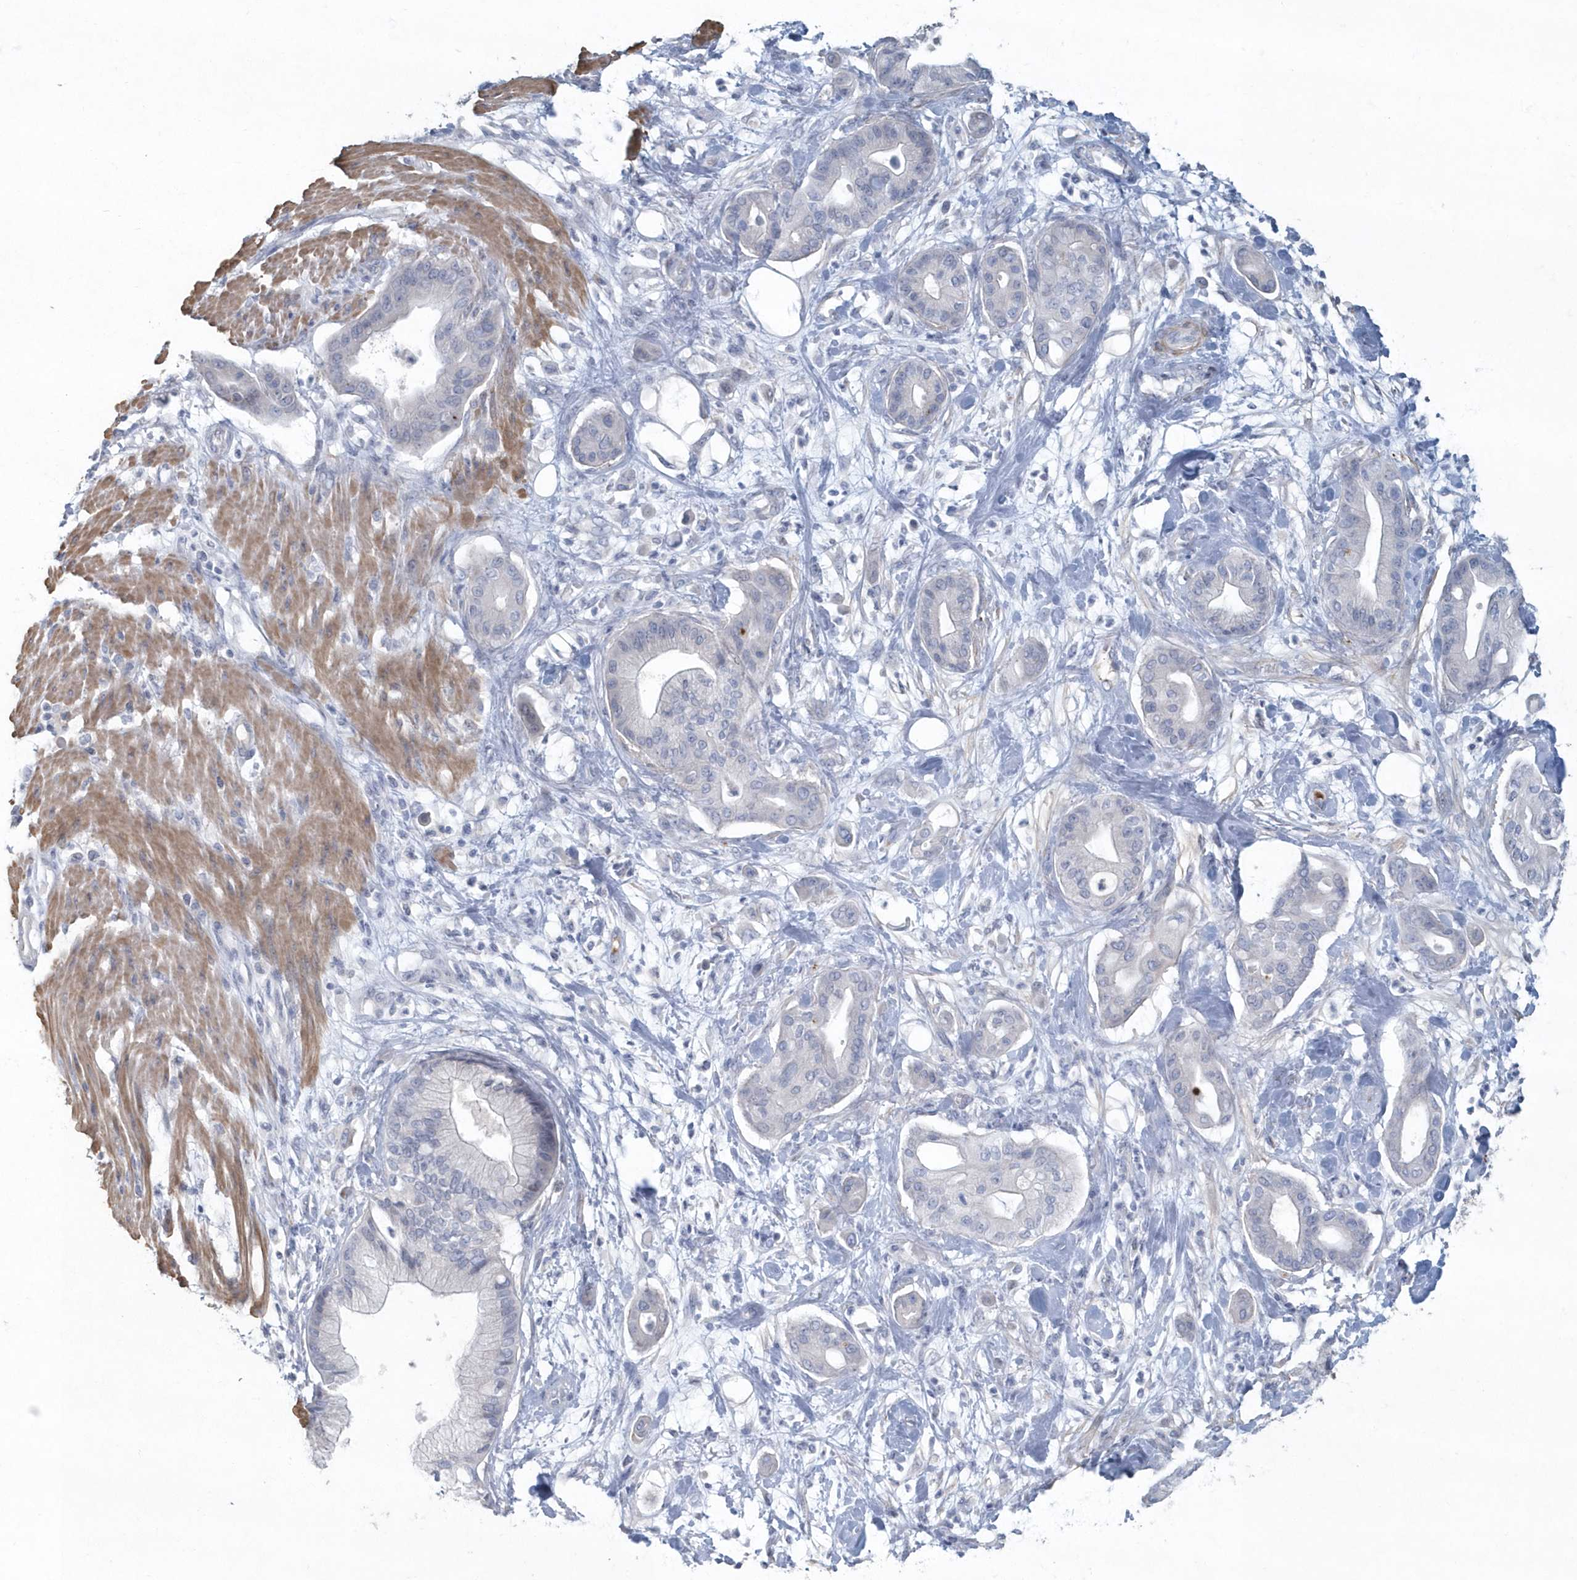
{"staining": {"intensity": "negative", "quantity": "none", "location": "none"}, "tissue": "pancreatic cancer", "cell_type": "Tumor cells", "image_type": "cancer", "snomed": [{"axis": "morphology", "description": "Adenocarcinoma, NOS"}, {"axis": "morphology", "description": "Adenocarcinoma, metastatic, NOS"}, {"axis": "topography", "description": "Lymph node"}, {"axis": "topography", "description": "Pancreas"}, {"axis": "topography", "description": "Duodenum"}], "caption": "IHC micrograph of pancreatic metastatic adenocarcinoma stained for a protein (brown), which shows no staining in tumor cells.", "gene": "MYOT", "patient": {"sex": "female", "age": 64}}